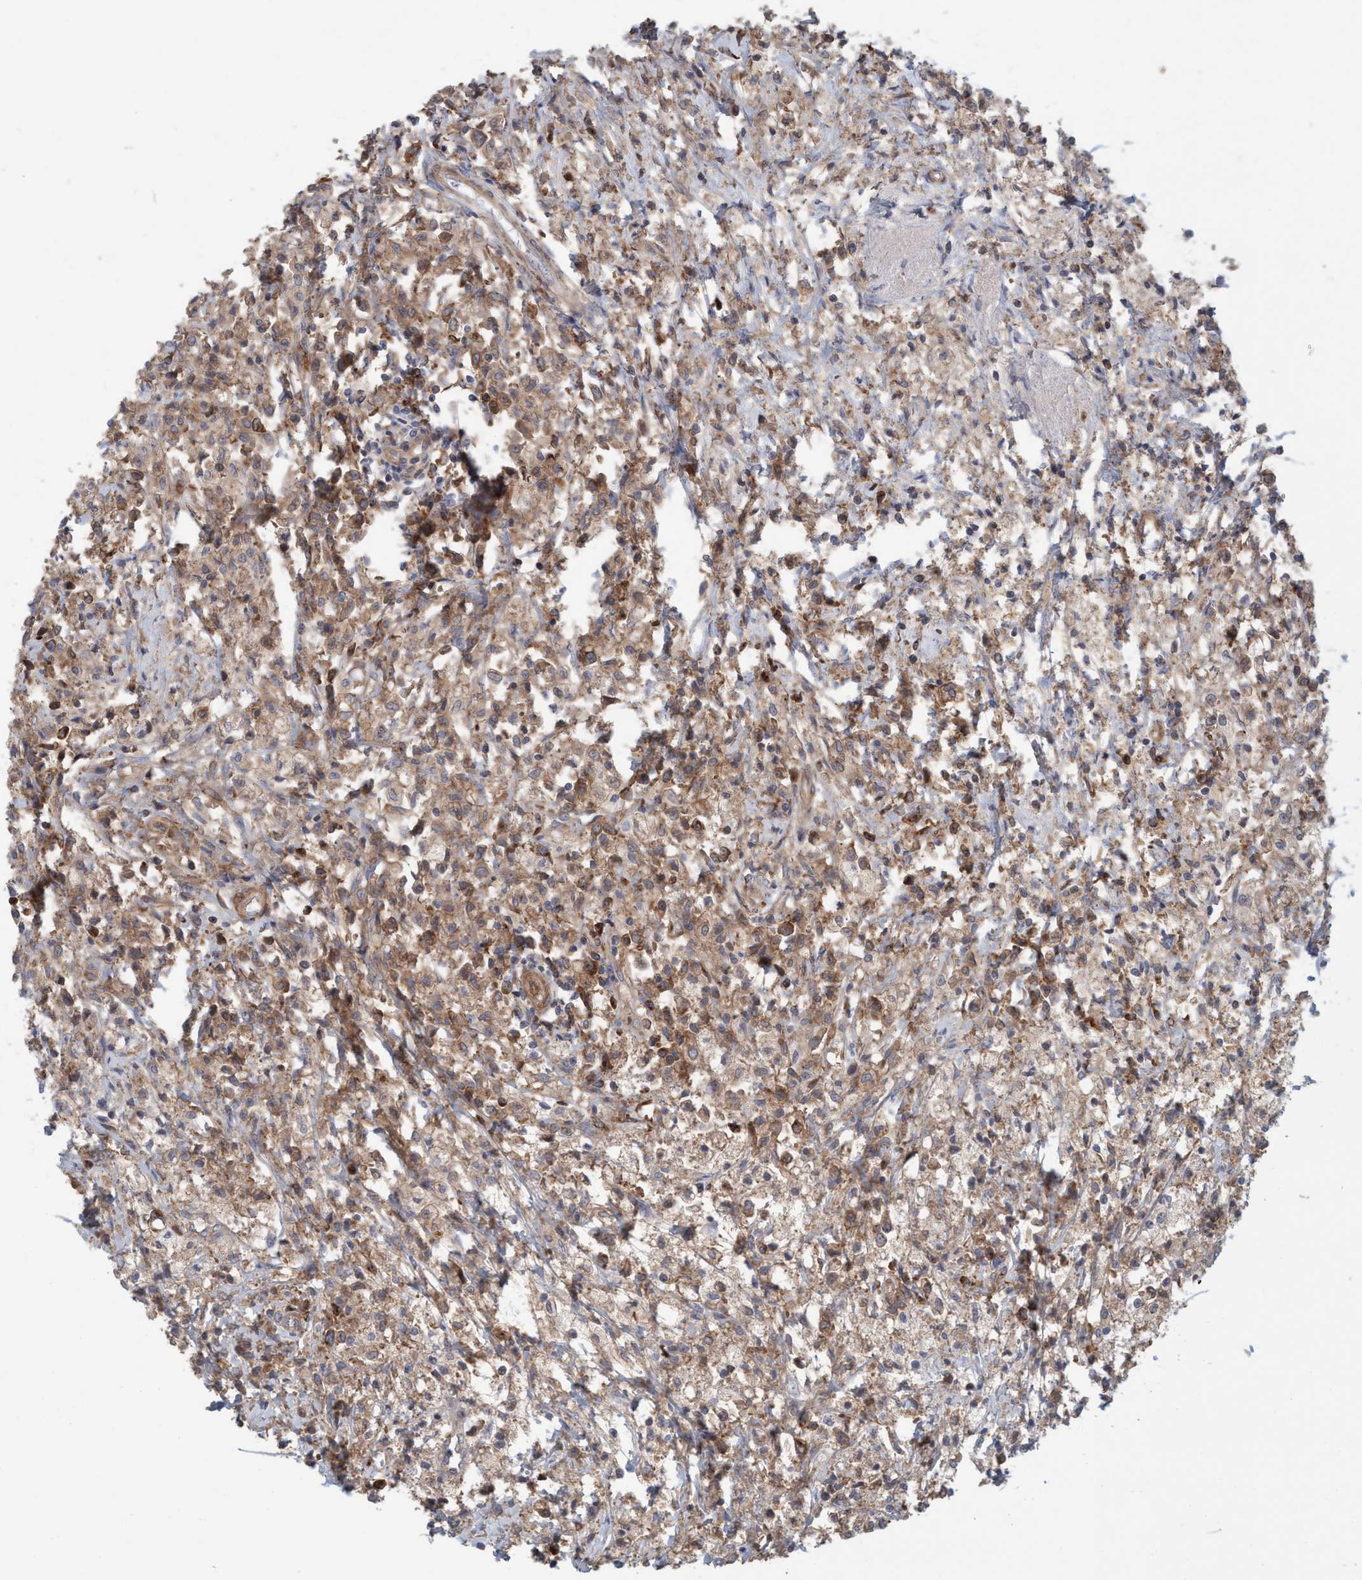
{"staining": {"intensity": "moderate", "quantity": ">75%", "location": "cytoplasmic/membranous"}, "tissue": "testis cancer", "cell_type": "Tumor cells", "image_type": "cancer", "snomed": [{"axis": "morphology", "description": "Carcinoma, Embryonal, NOS"}, {"axis": "topography", "description": "Testis"}], "caption": "An IHC histopathology image of neoplastic tissue is shown. Protein staining in brown labels moderate cytoplasmic/membranous positivity in testis cancer within tumor cells.", "gene": "SPECC1", "patient": {"sex": "male", "age": 2}}